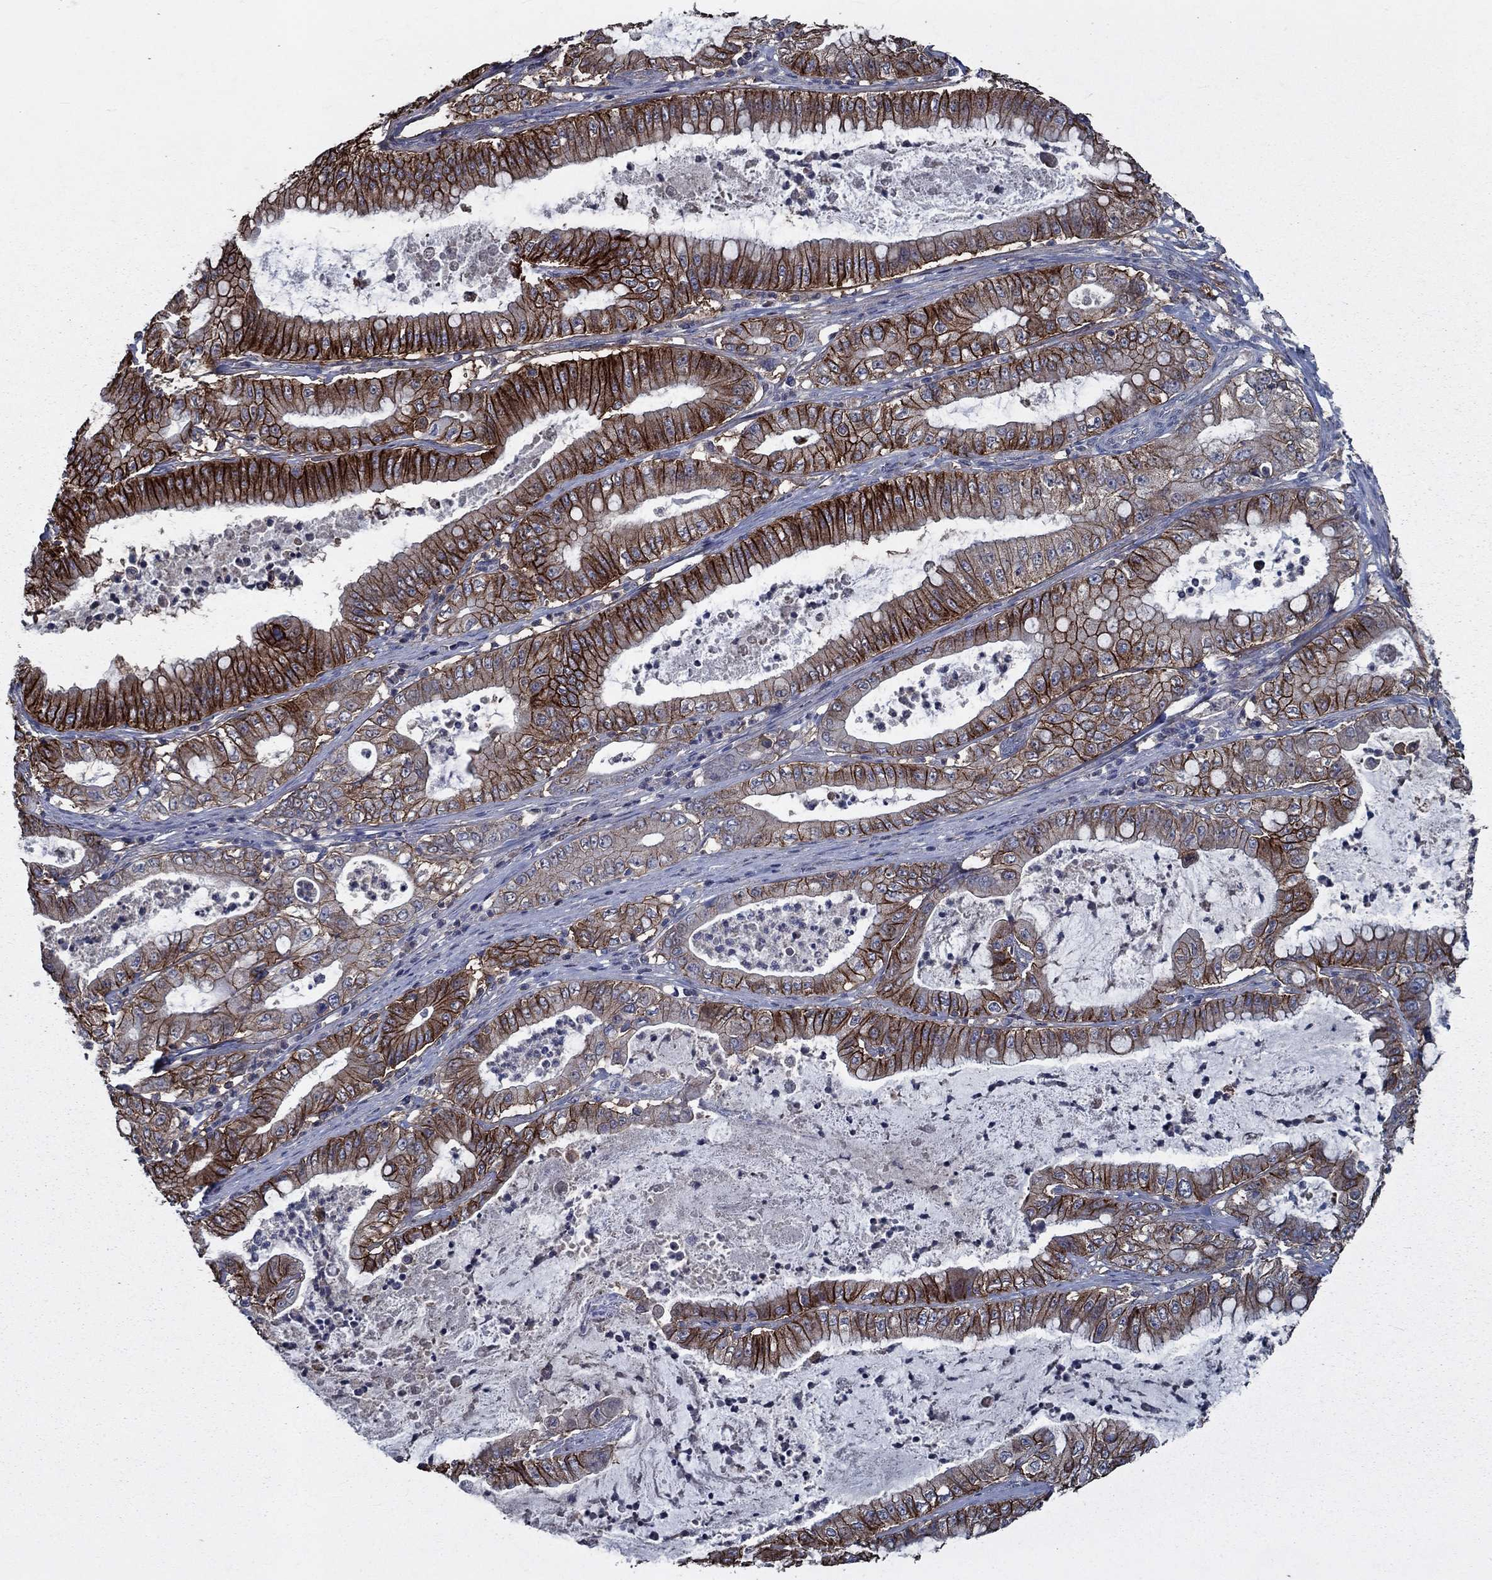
{"staining": {"intensity": "strong", "quantity": "25%-75%", "location": "cytoplasmic/membranous"}, "tissue": "pancreatic cancer", "cell_type": "Tumor cells", "image_type": "cancer", "snomed": [{"axis": "morphology", "description": "Adenocarcinoma, NOS"}, {"axis": "topography", "description": "Pancreas"}], "caption": "Pancreatic cancer stained with DAB (3,3'-diaminobenzidine) IHC displays high levels of strong cytoplasmic/membranous positivity in about 25%-75% of tumor cells.", "gene": "SLC44A1", "patient": {"sex": "male", "age": 71}}